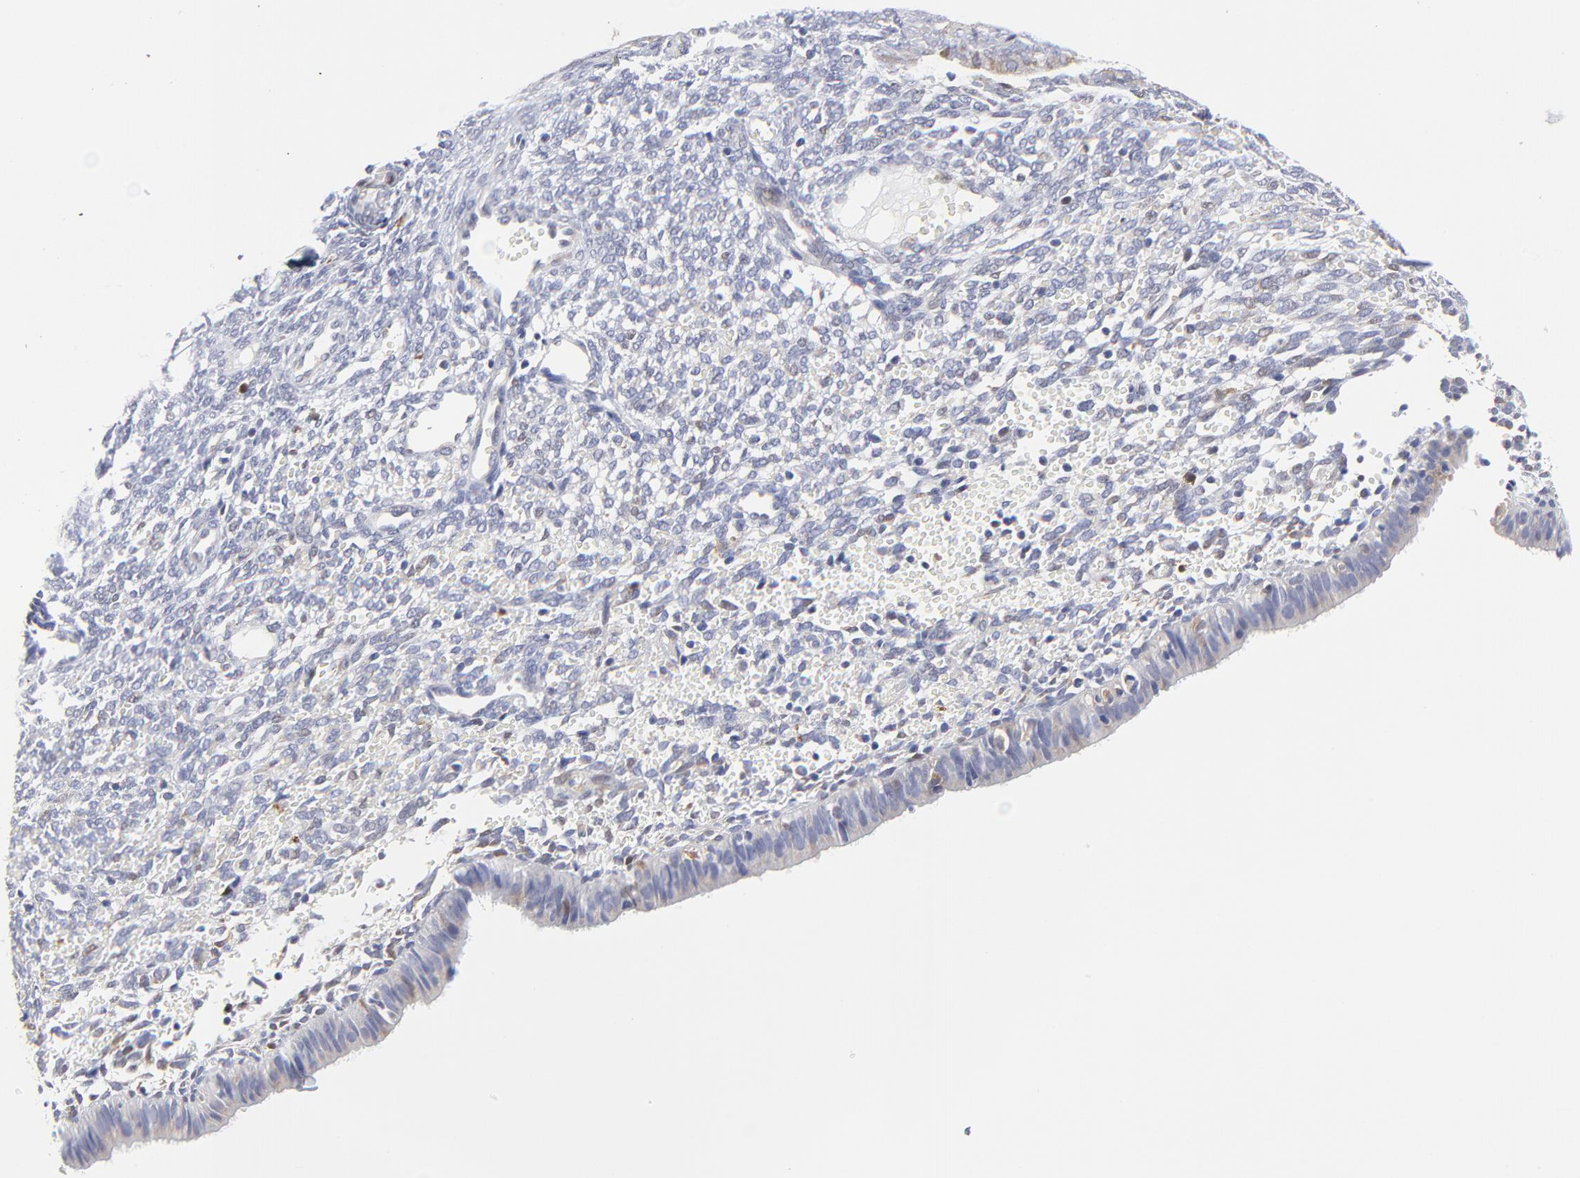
{"staining": {"intensity": "negative", "quantity": "none", "location": "none"}, "tissue": "endometrium", "cell_type": "Cells in endometrial stroma", "image_type": "normal", "snomed": [{"axis": "morphology", "description": "Normal tissue, NOS"}, {"axis": "topography", "description": "Endometrium"}], "caption": "Protein analysis of benign endometrium demonstrates no significant positivity in cells in endometrial stroma.", "gene": "NCAPH", "patient": {"sex": "female", "age": 61}}